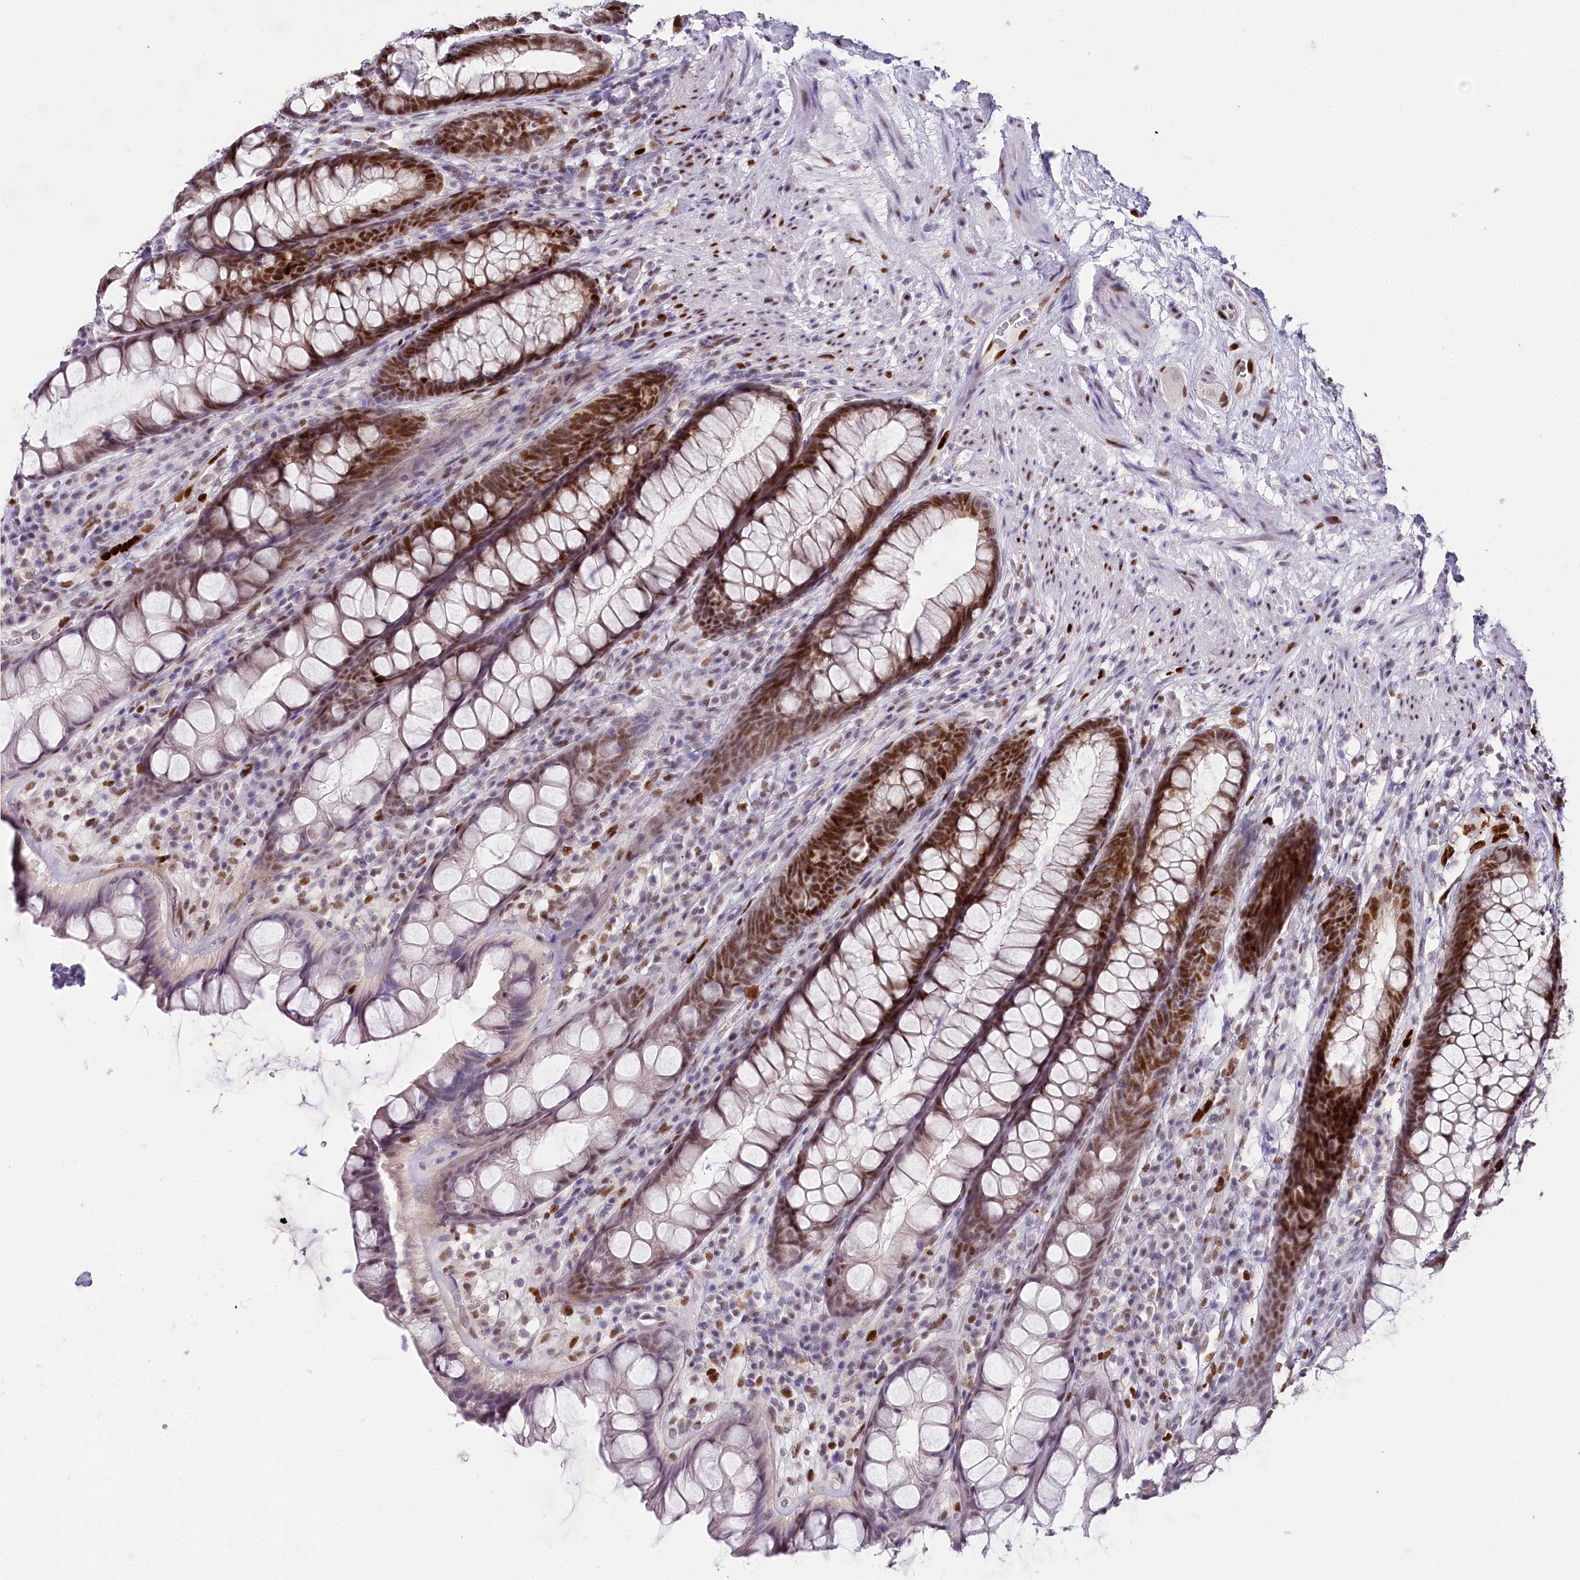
{"staining": {"intensity": "strong", "quantity": ">75%", "location": "nuclear"}, "tissue": "rectum", "cell_type": "Glandular cells", "image_type": "normal", "snomed": [{"axis": "morphology", "description": "Normal tissue, NOS"}, {"axis": "topography", "description": "Rectum"}], "caption": "Strong nuclear staining is seen in approximately >75% of glandular cells in unremarkable rectum. (DAB (3,3'-diaminobenzidine) IHC with brightfield microscopy, high magnification).", "gene": "TP53", "patient": {"sex": "male", "age": 74}}